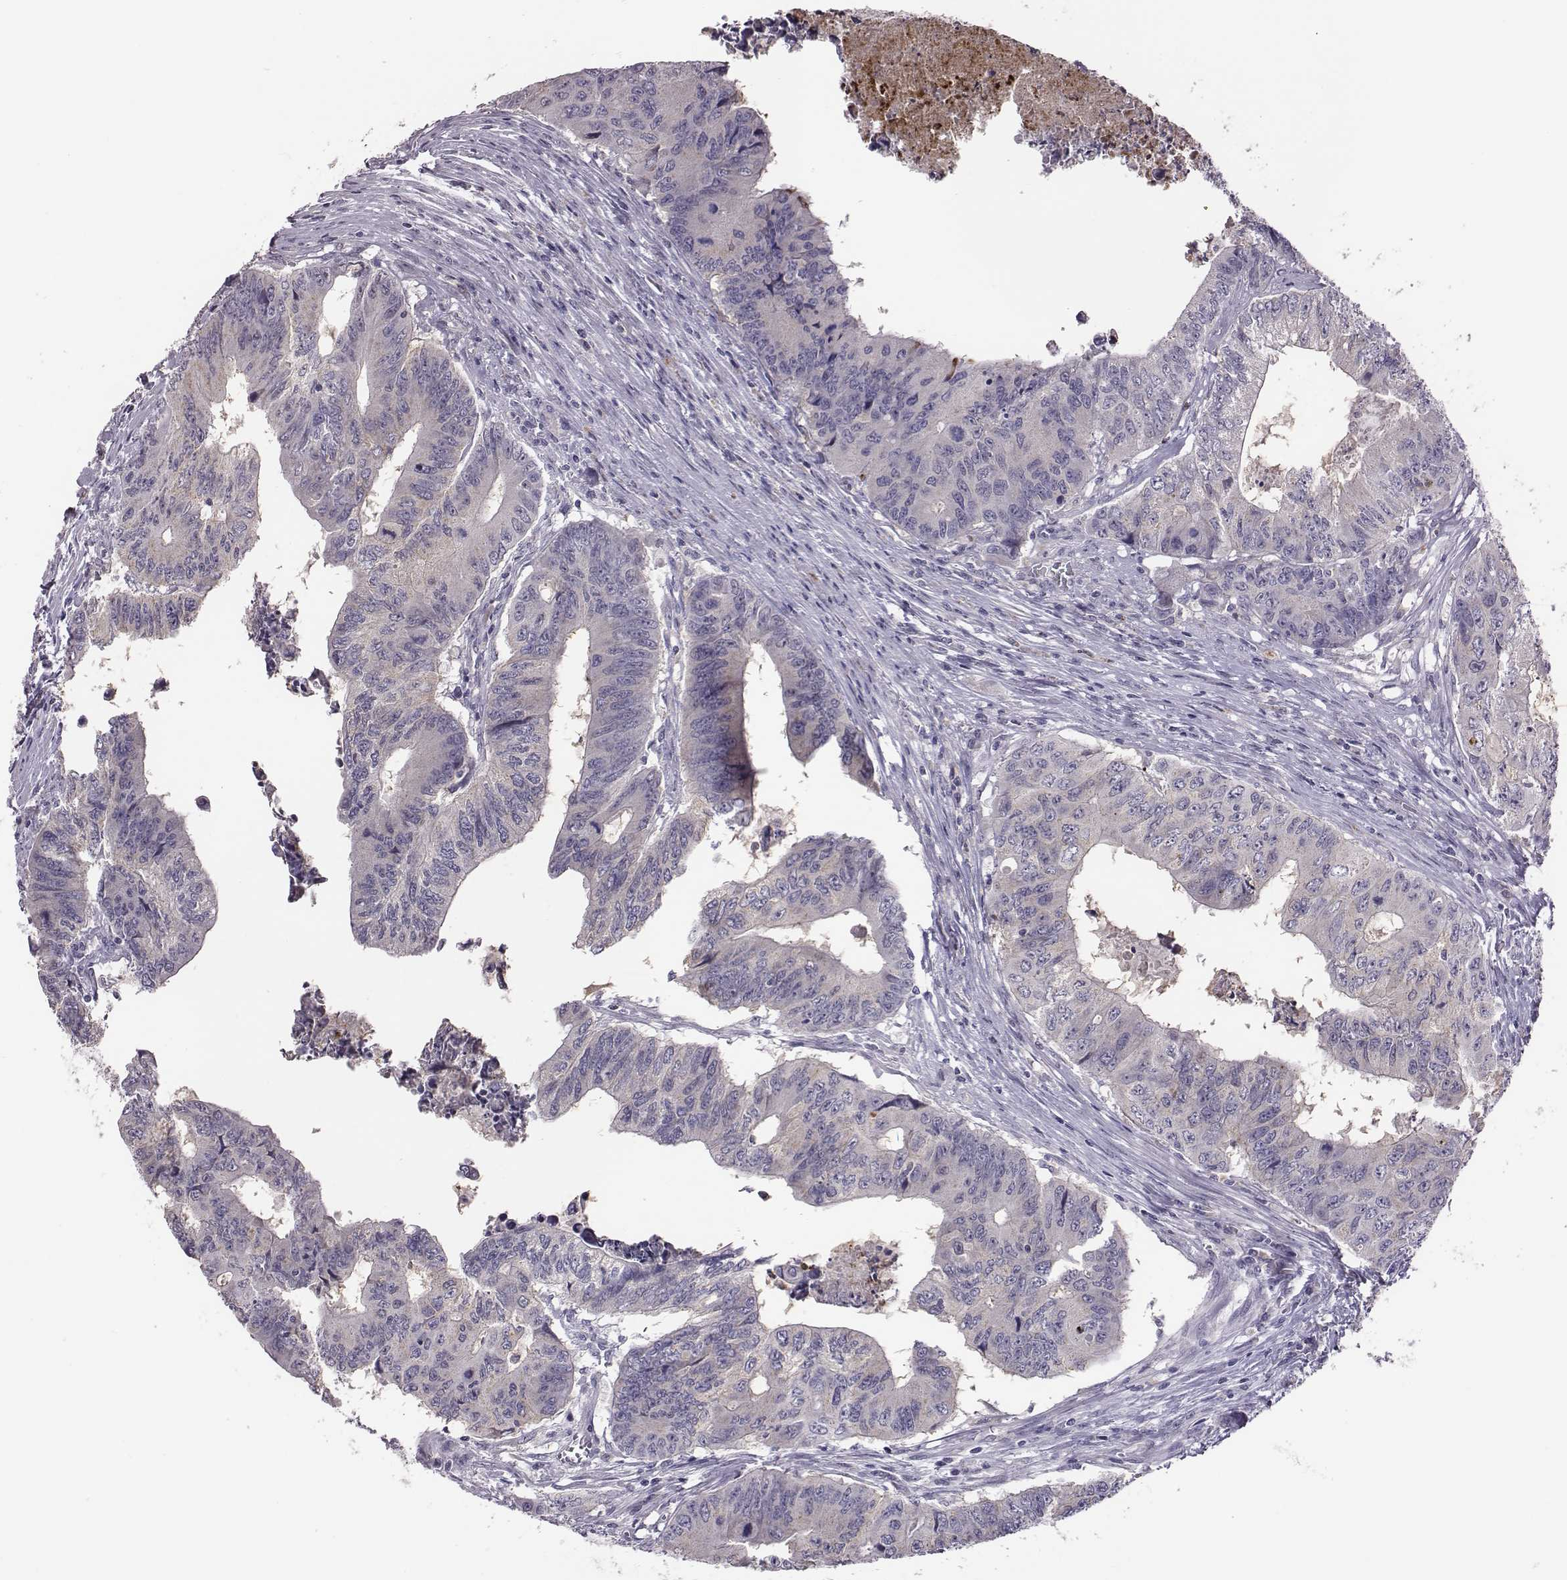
{"staining": {"intensity": "negative", "quantity": "none", "location": "none"}, "tissue": "colorectal cancer", "cell_type": "Tumor cells", "image_type": "cancer", "snomed": [{"axis": "morphology", "description": "Adenocarcinoma, NOS"}, {"axis": "topography", "description": "Colon"}], "caption": "Image shows no significant protein staining in tumor cells of colorectal adenocarcinoma.", "gene": "KMO", "patient": {"sex": "male", "age": 53}}